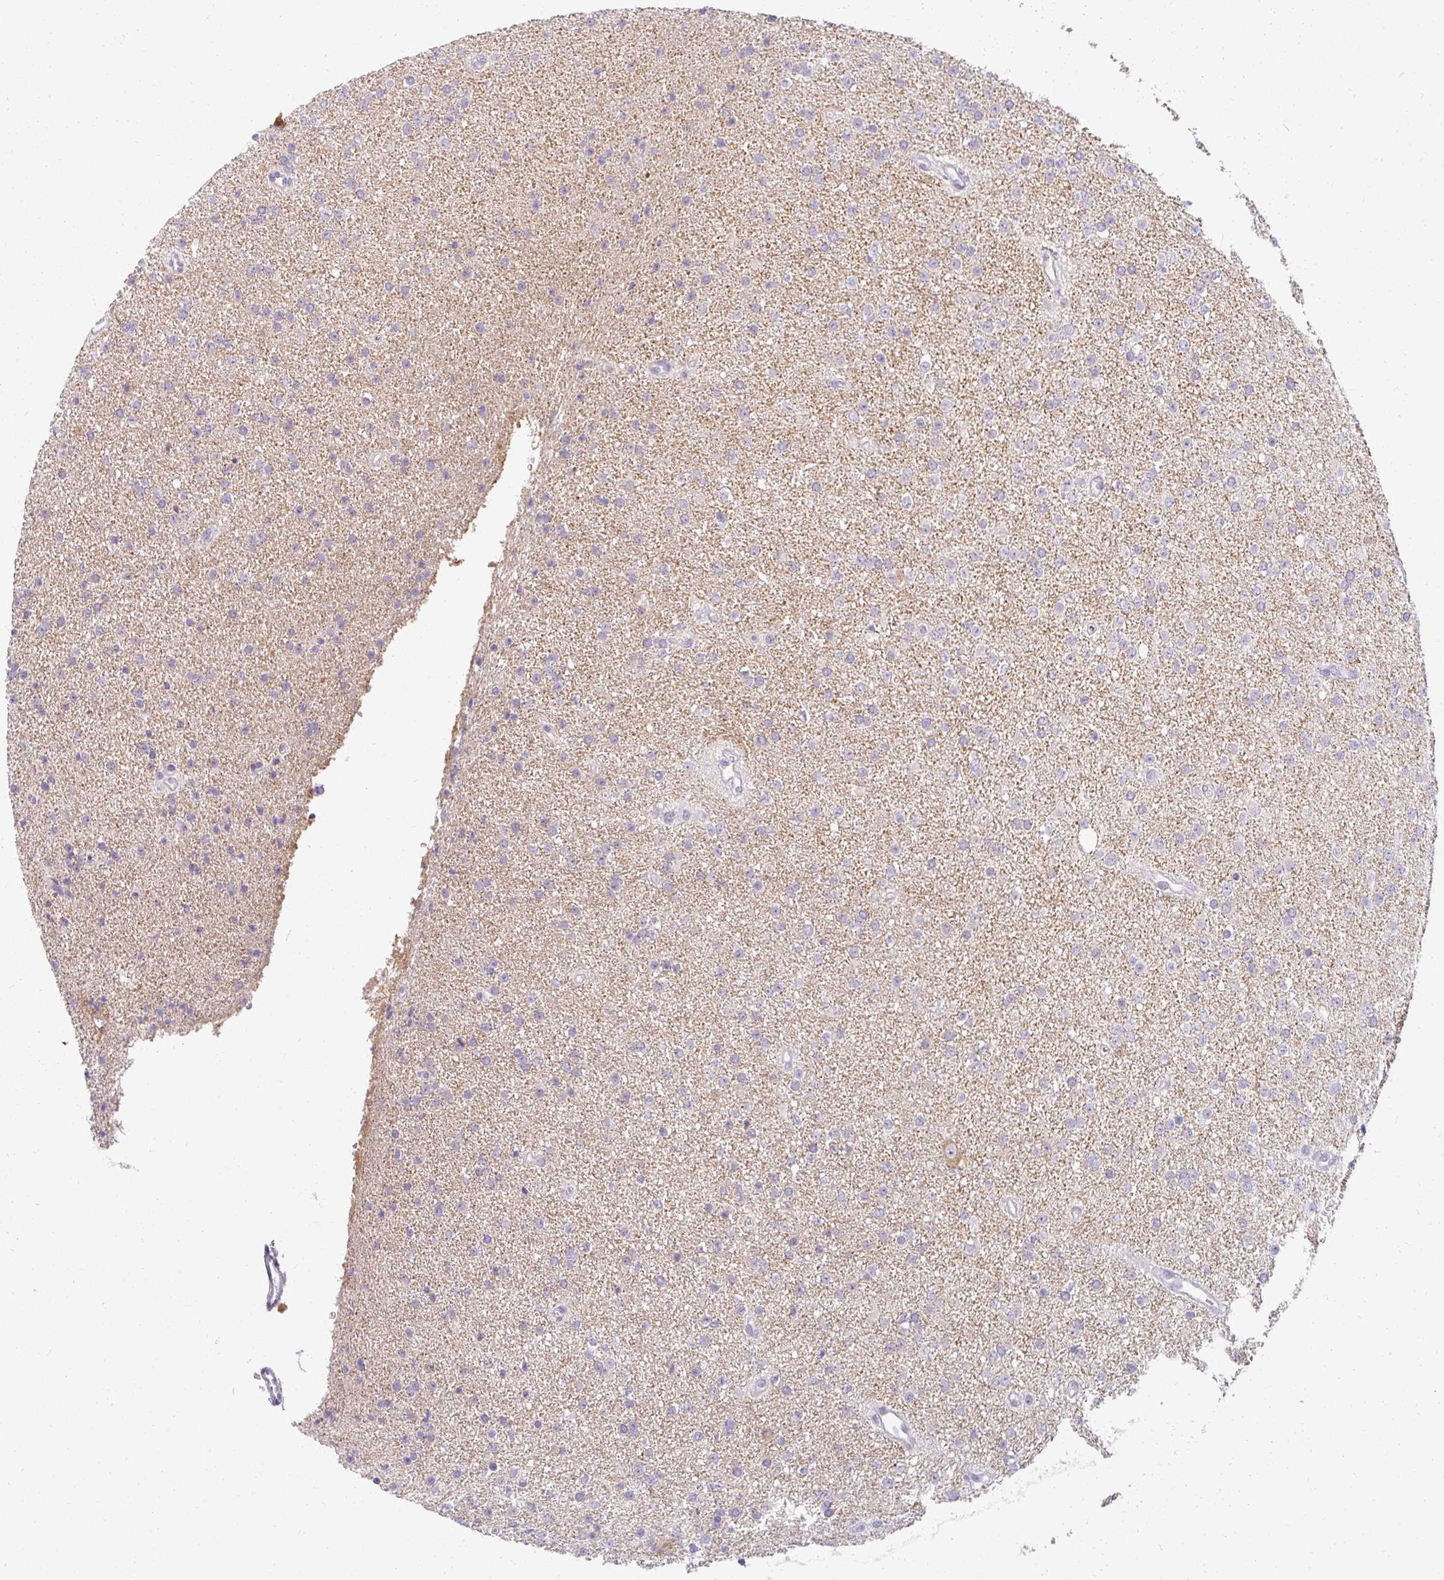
{"staining": {"intensity": "negative", "quantity": "none", "location": "none"}, "tissue": "glioma", "cell_type": "Tumor cells", "image_type": "cancer", "snomed": [{"axis": "morphology", "description": "Glioma, malignant, Low grade"}, {"axis": "topography", "description": "Brain"}], "caption": "Glioma was stained to show a protein in brown. There is no significant staining in tumor cells.", "gene": "PPFIA4", "patient": {"sex": "female", "age": 34}}